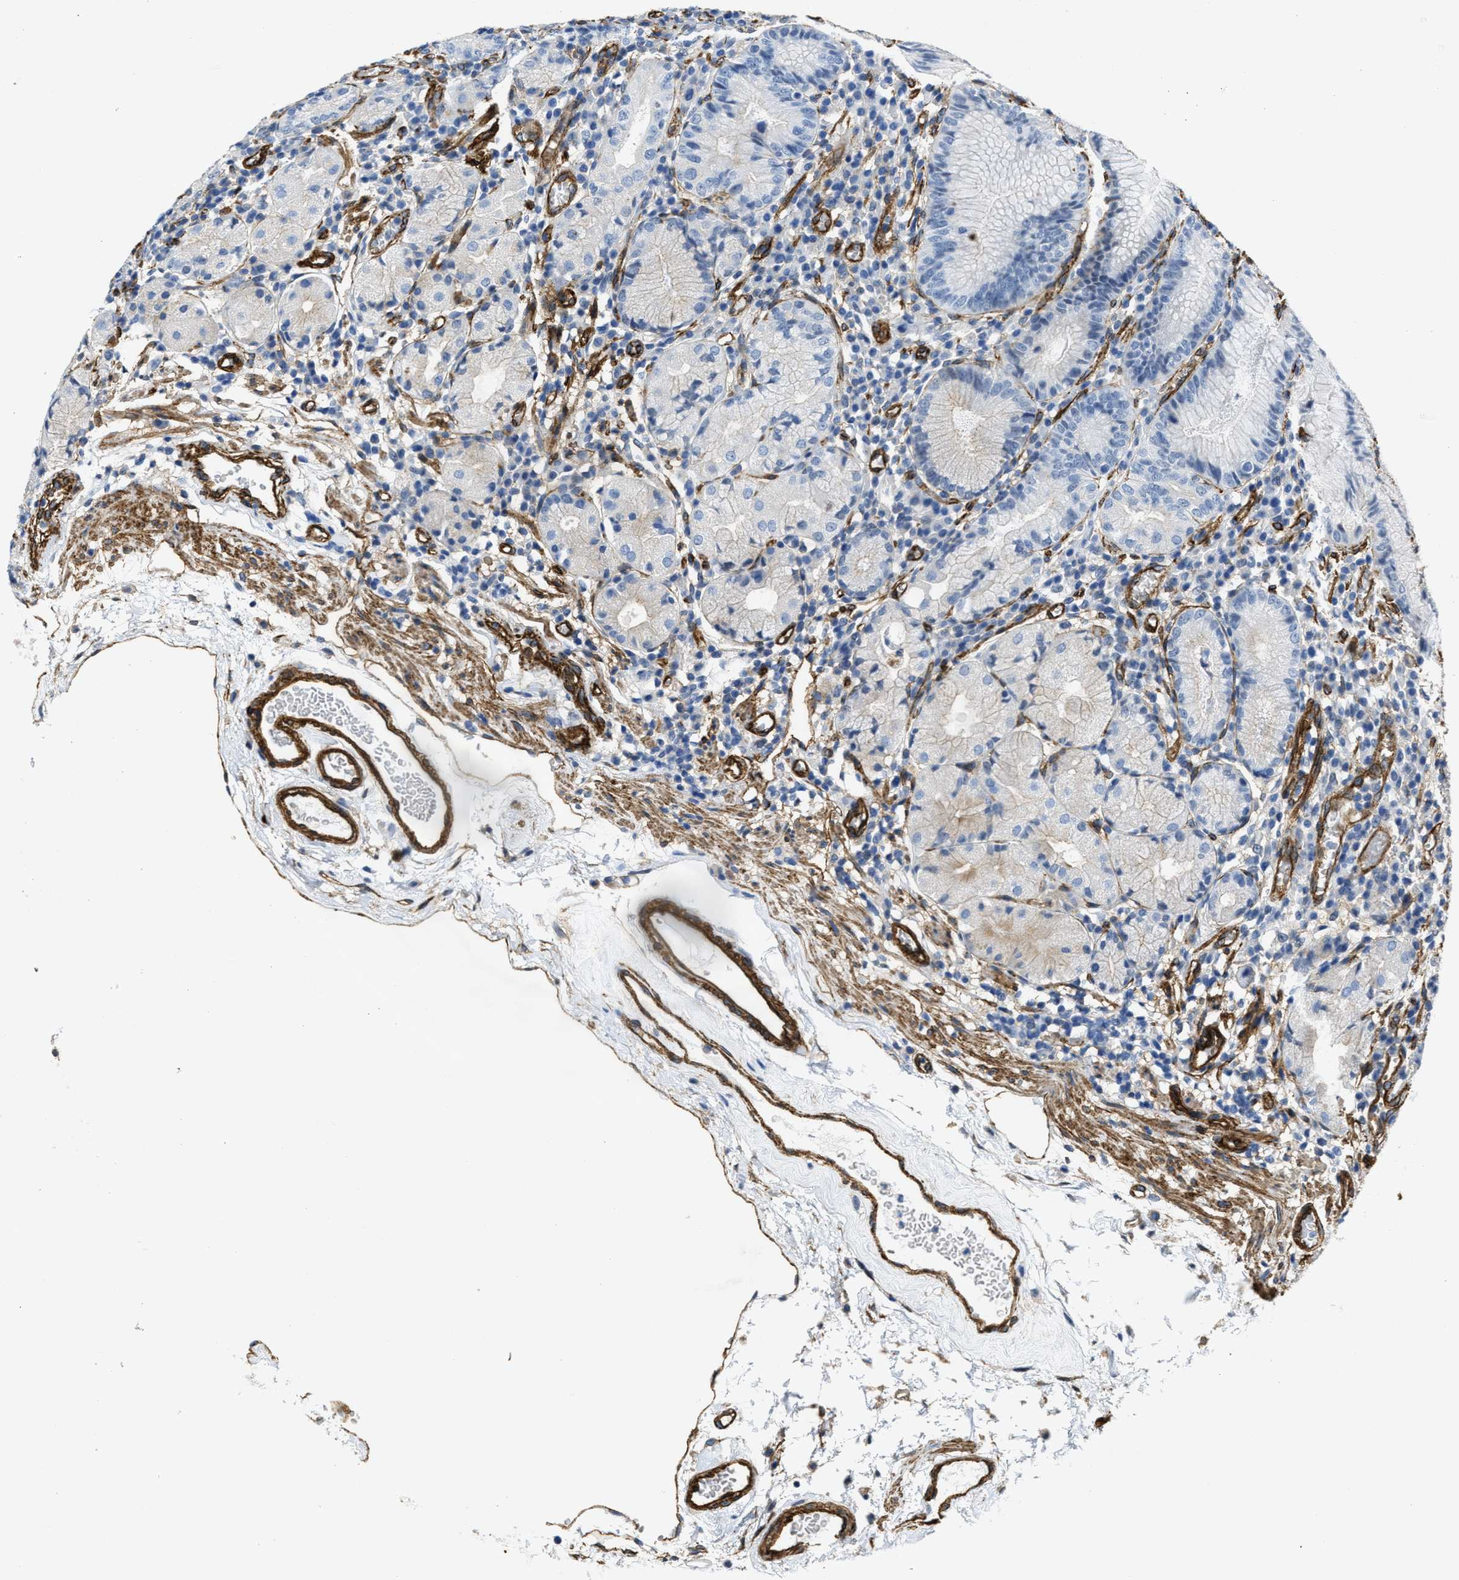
{"staining": {"intensity": "weak", "quantity": "<25%", "location": "cytoplasmic/membranous"}, "tissue": "stomach", "cell_type": "Glandular cells", "image_type": "normal", "snomed": [{"axis": "morphology", "description": "Normal tissue, NOS"}, {"axis": "topography", "description": "Stomach"}, {"axis": "topography", "description": "Stomach, lower"}], "caption": "Immunohistochemical staining of unremarkable human stomach exhibits no significant positivity in glandular cells. (Brightfield microscopy of DAB (3,3'-diaminobenzidine) immunohistochemistry (IHC) at high magnification).", "gene": "NAB1", "patient": {"sex": "female", "age": 75}}